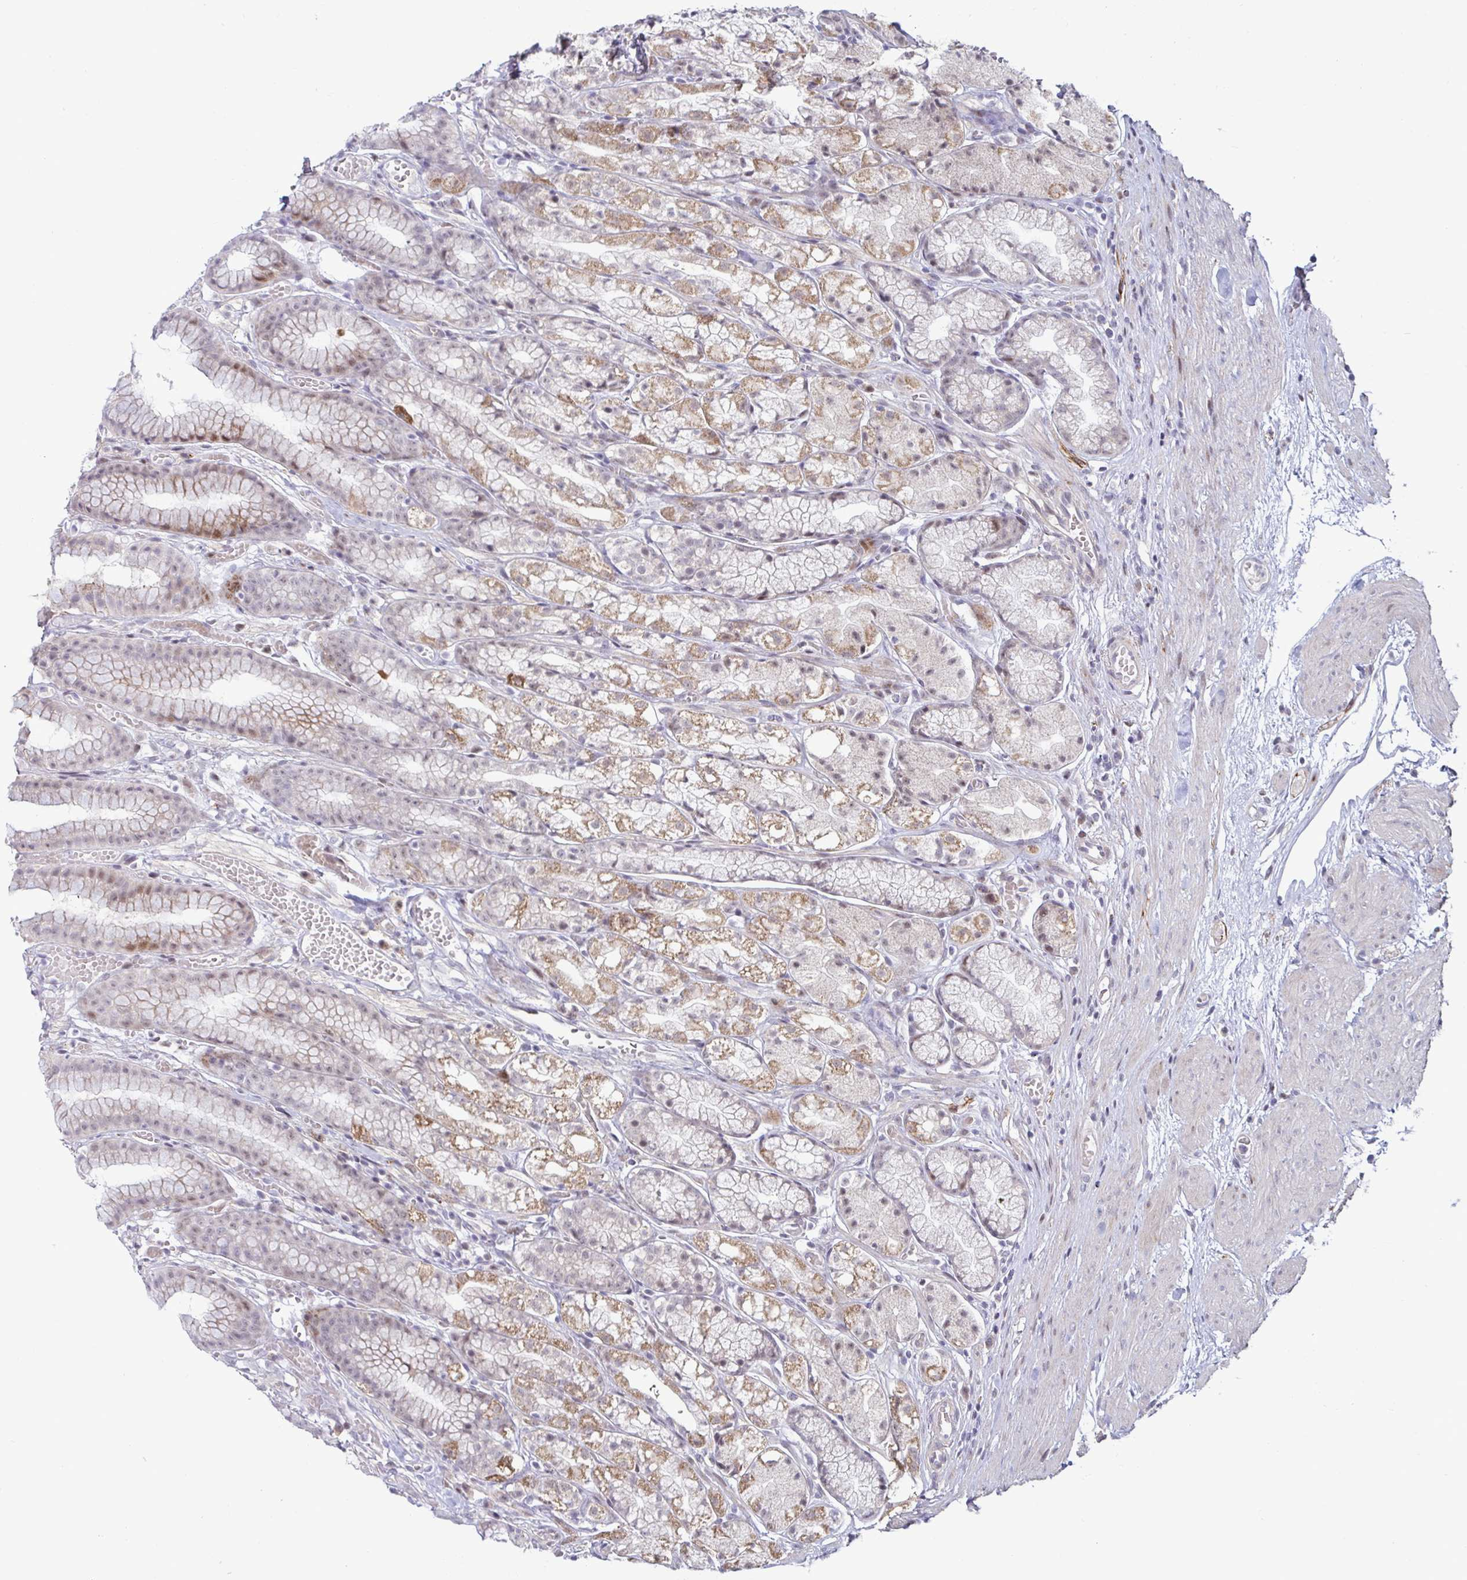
{"staining": {"intensity": "moderate", "quantity": "25%-75%", "location": "cytoplasmic/membranous,nuclear"}, "tissue": "stomach", "cell_type": "Glandular cells", "image_type": "normal", "snomed": [{"axis": "morphology", "description": "Normal tissue, NOS"}, {"axis": "topography", "description": "Smooth muscle"}, {"axis": "topography", "description": "Stomach"}], "caption": "An IHC photomicrograph of benign tissue is shown. Protein staining in brown highlights moderate cytoplasmic/membranous,nuclear positivity in stomach within glandular cells.", "gene": "DZIP1", "patient": {"sex": "male", "age": 70}}